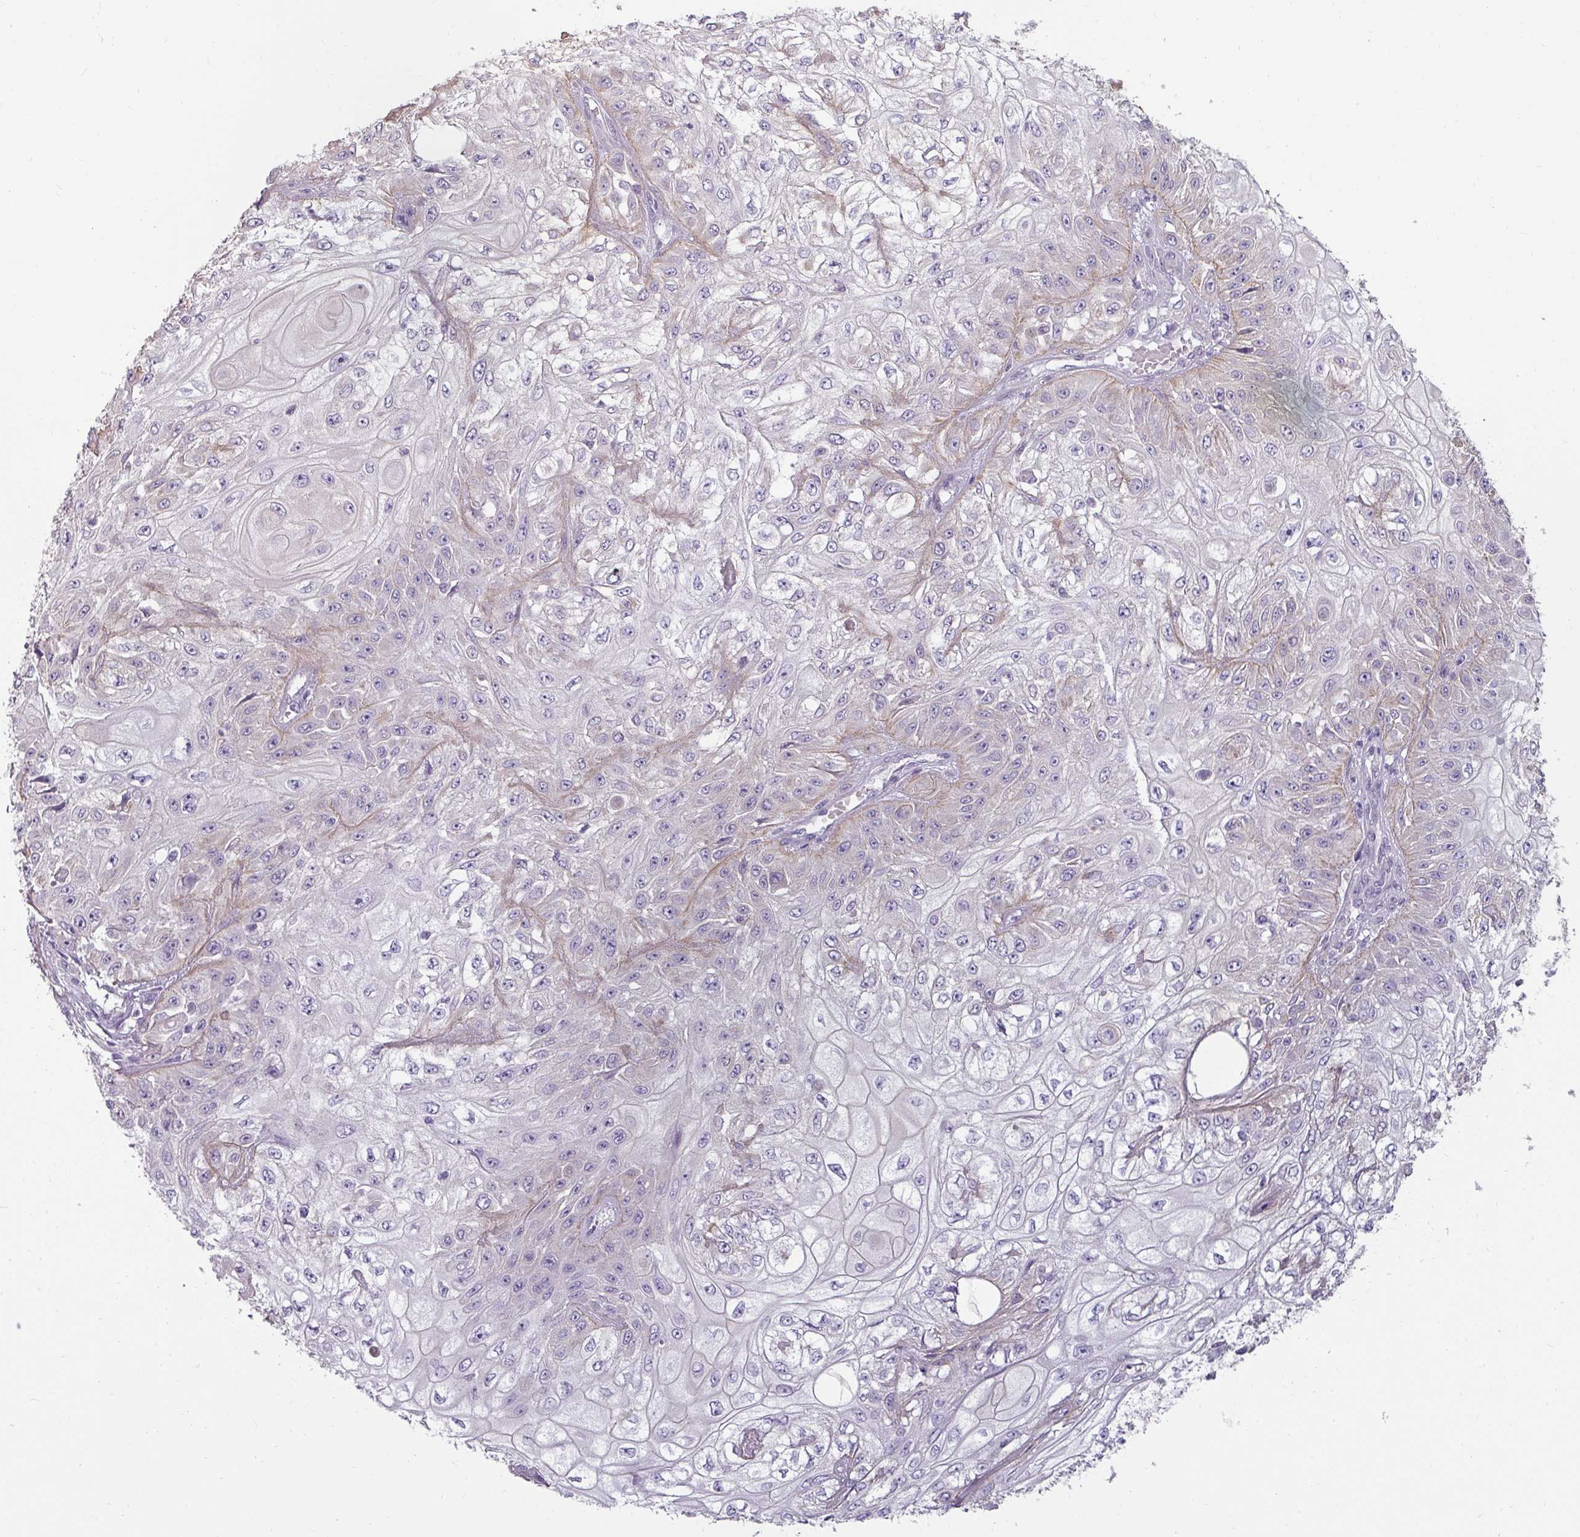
{"staining": {"intensity": "negative", "quantity": "none", "location": "none"}, "tissue": "skin cancer", "cell_type": "Tumor cells", "image_type": "cancer", "snomed": [{"axis": "morphology", "description": "Squamous cell carcinoma, NOS"}, {"axis": "morphology", "description": "Squamous cell carcinoma, metastatic, NOS"}, {"axis": "topography", "description": "Skin"}, {"axis": "topography", "description": "Lymph node"}], "caption": "This is an IHC micrograph of human skin metastatic squamous cell carcinoma. There is no positivity in tumor cells.", "gene": "ASB1", "patient": {"sex": "male", "age": 75}}